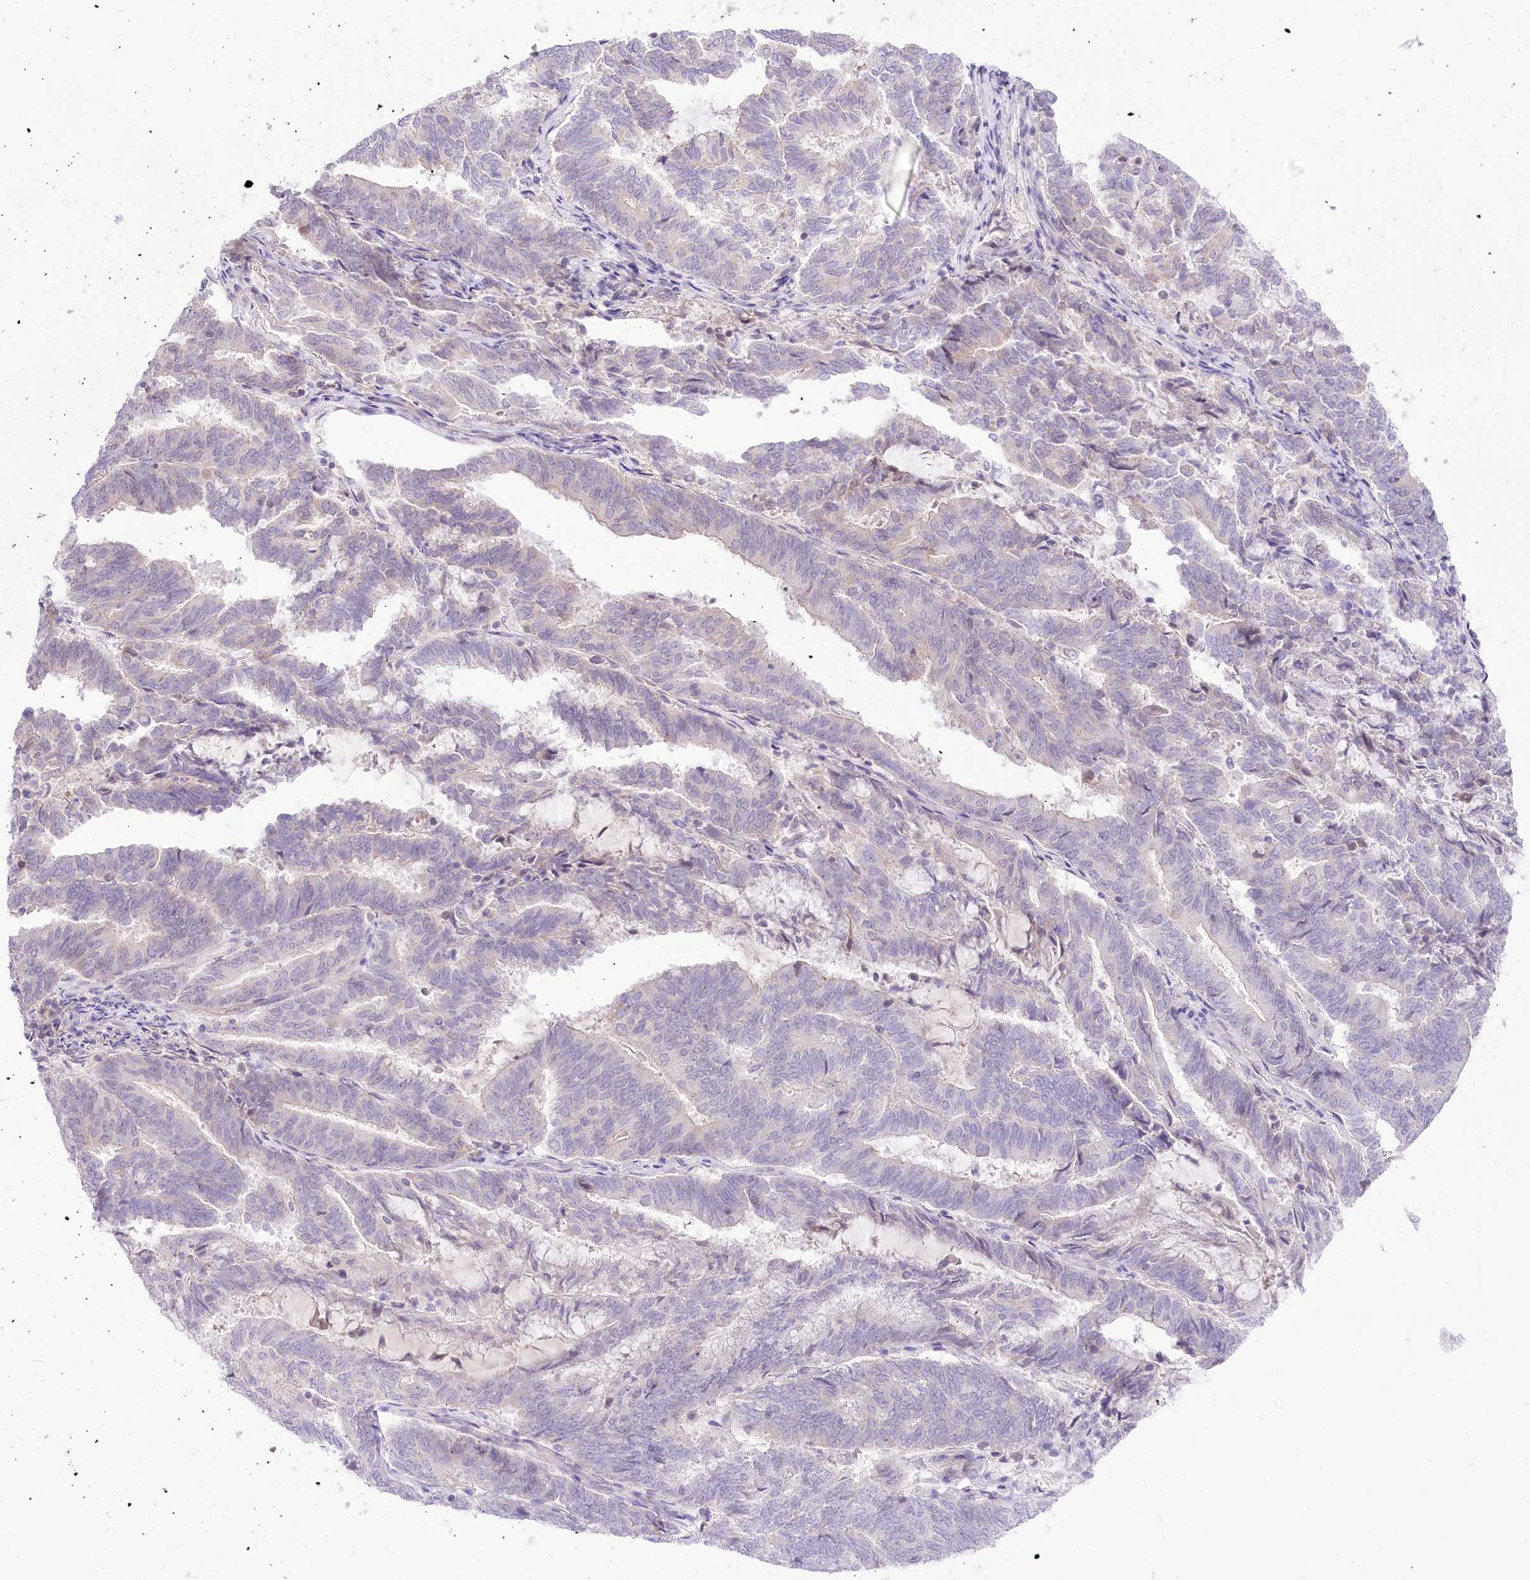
{"staining": {"intensity": "weak", "quantity": "<25%", "location": "cytoplasmic/membranous"}, "tissue": "endometrial cancer", "cell_type": "Tumor cells", "image_type": "cancer", "snomed": [{"axis": "morphology", "description": "Adenocarcinoma, NOS"}, {"axis": "topography", "description": "Endometrium"}], "caption": "Immunohistochemistry of endometrial adenocarcinoma demonstrates no expression in tumor cells.", "gene": "HELT", "patient": {"sex": "female", "age": 80}}